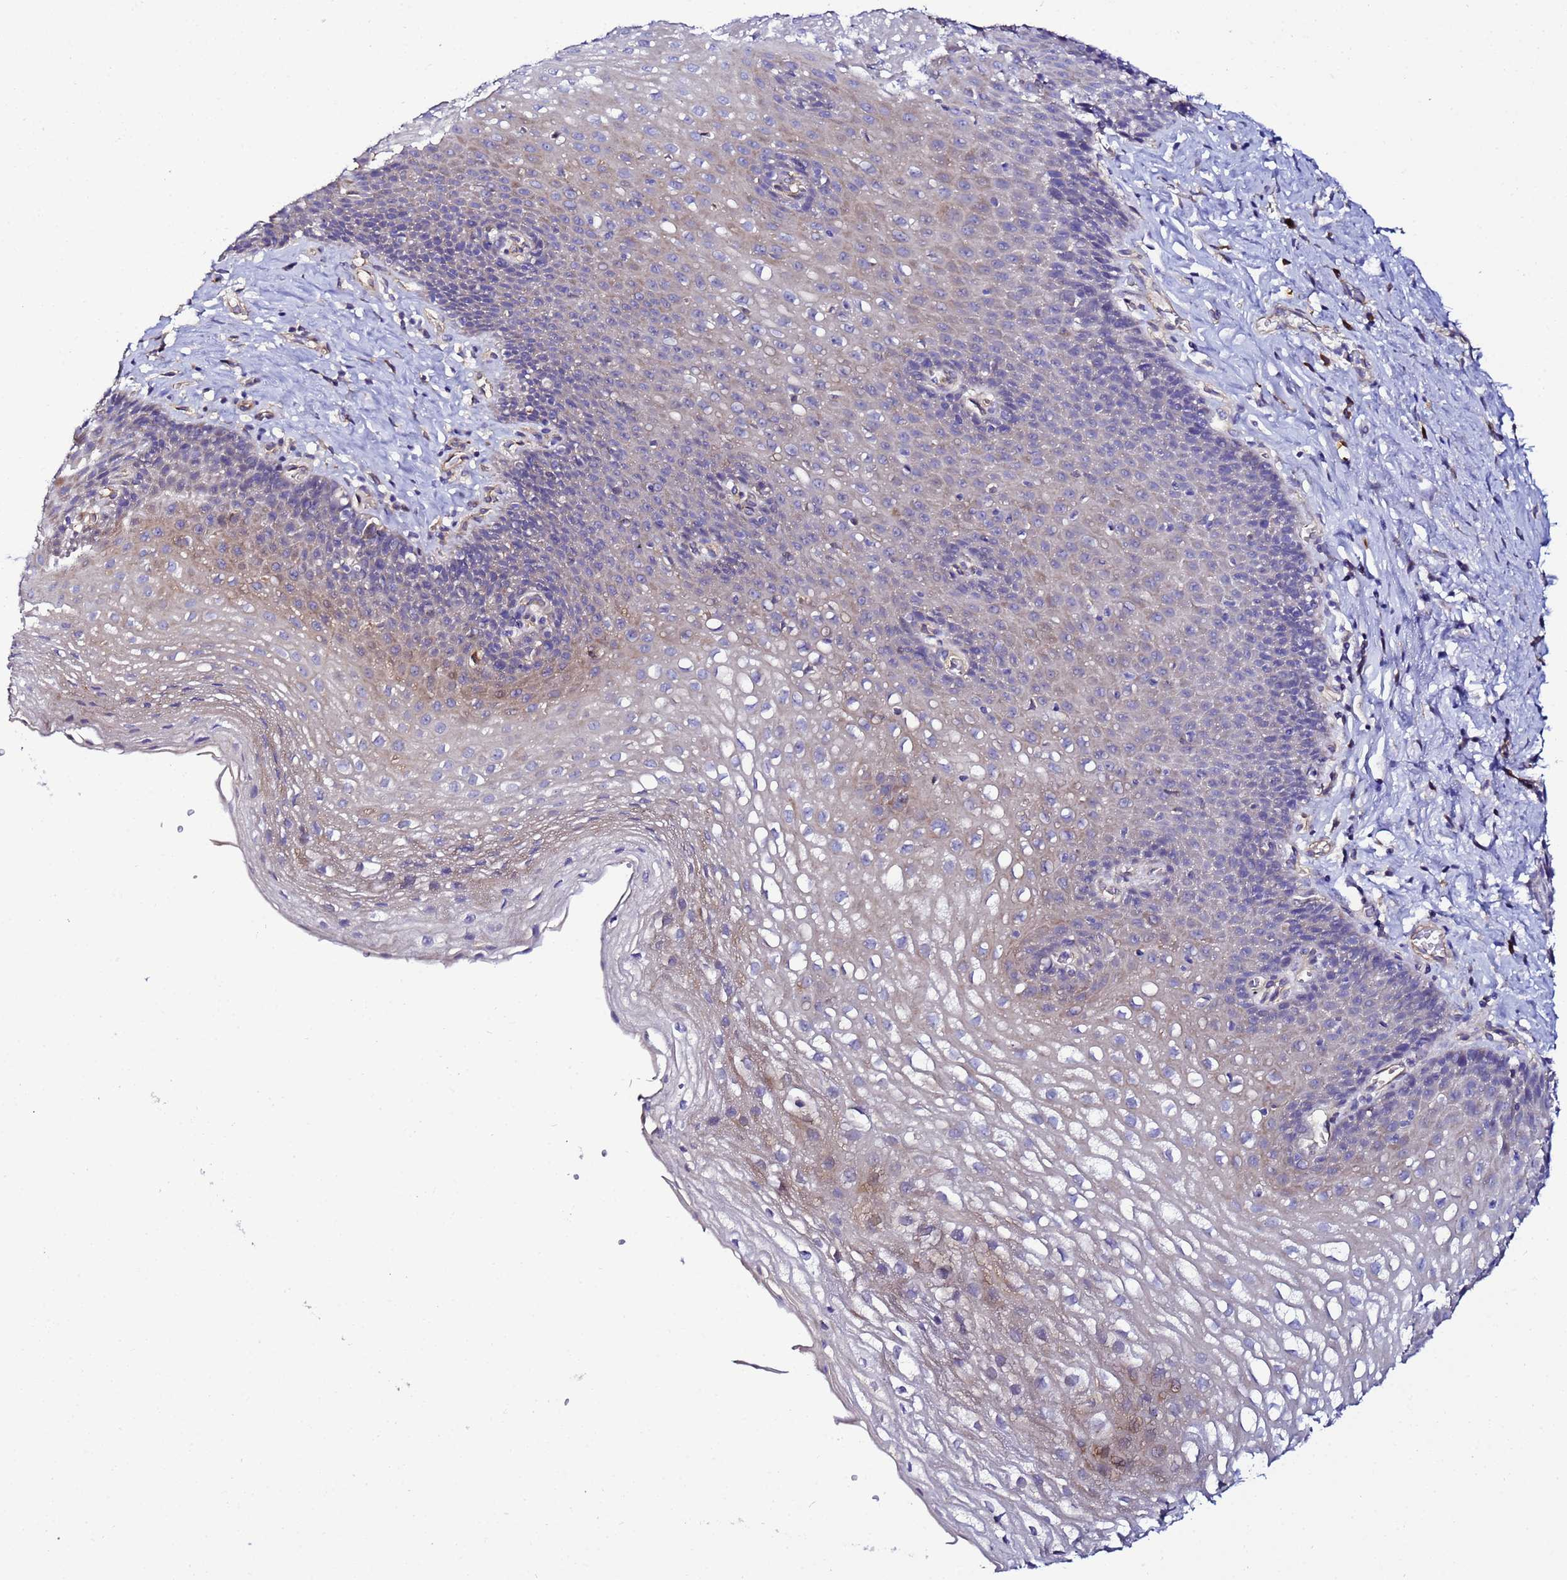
{"staining": {"intensity": "moderate", "quantity": "<25%", "location": "cytoplasmic/membranous"}, "tissue": "esophagus", "cell_type": "Squamous epithelial cells", "image_type": "normal", "snomed": [{"axis": "morphology", "description": "Normal tissue, NOS"}, {"axis": "topography", "description": "Esophagus"}], "caption": "The histopathology image reveals a brown stain indicating the presence of a protein in the cytoplasmic/membranous of squamous epithelial cells in esophagus. (Stains: DAB (3,3'-diaminobenzidine) in brown, nuclei in blue, Microscopy: brightfield microscopy at high magnification).", "gene": "JRKL", "patient": {"sex": "female", "age": 66}}